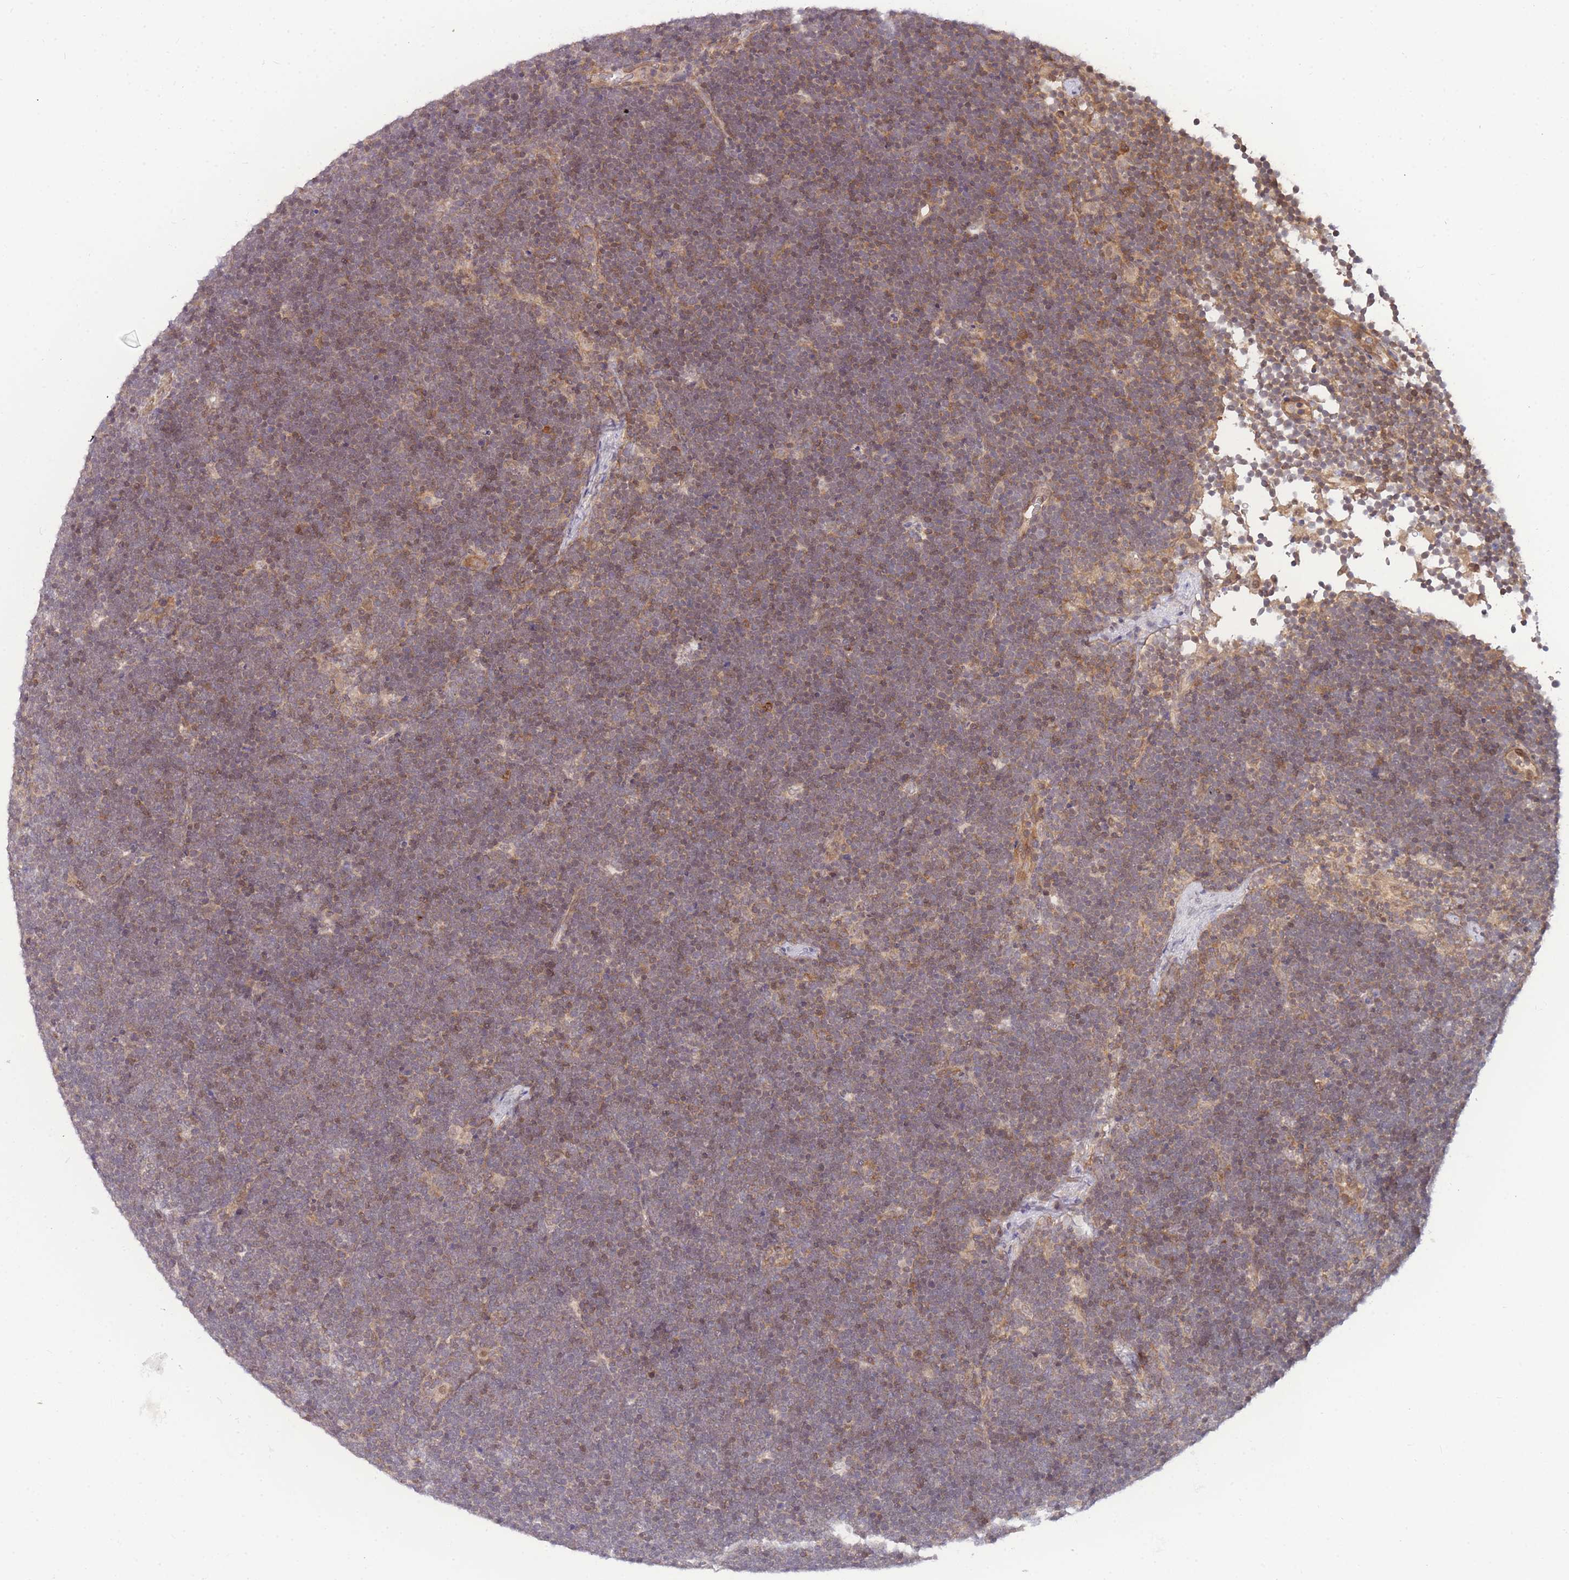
{"staining": {"intensity": "weak", "quantity": "25%-75%", "location": "cytoplasmic/membranous"}, "tissue": "lymphoma", "cell_type": "Tumor cells", "image_type": "cancer", "snomed": [{"axis": "morphology", "description": "Malignant lymphoma, non-Hodgkin's type, High grade"}, {"axis": "topography", "description": "Lymph node"}], "caption": "IHC (DAB) staining of human lymphoma shows weak cytoplasmic/membranous protein staining in approximately 25%-75% of tumor cells.", "gene": "KIAA1191", "patient": {"sex": "male", "age": 13}}